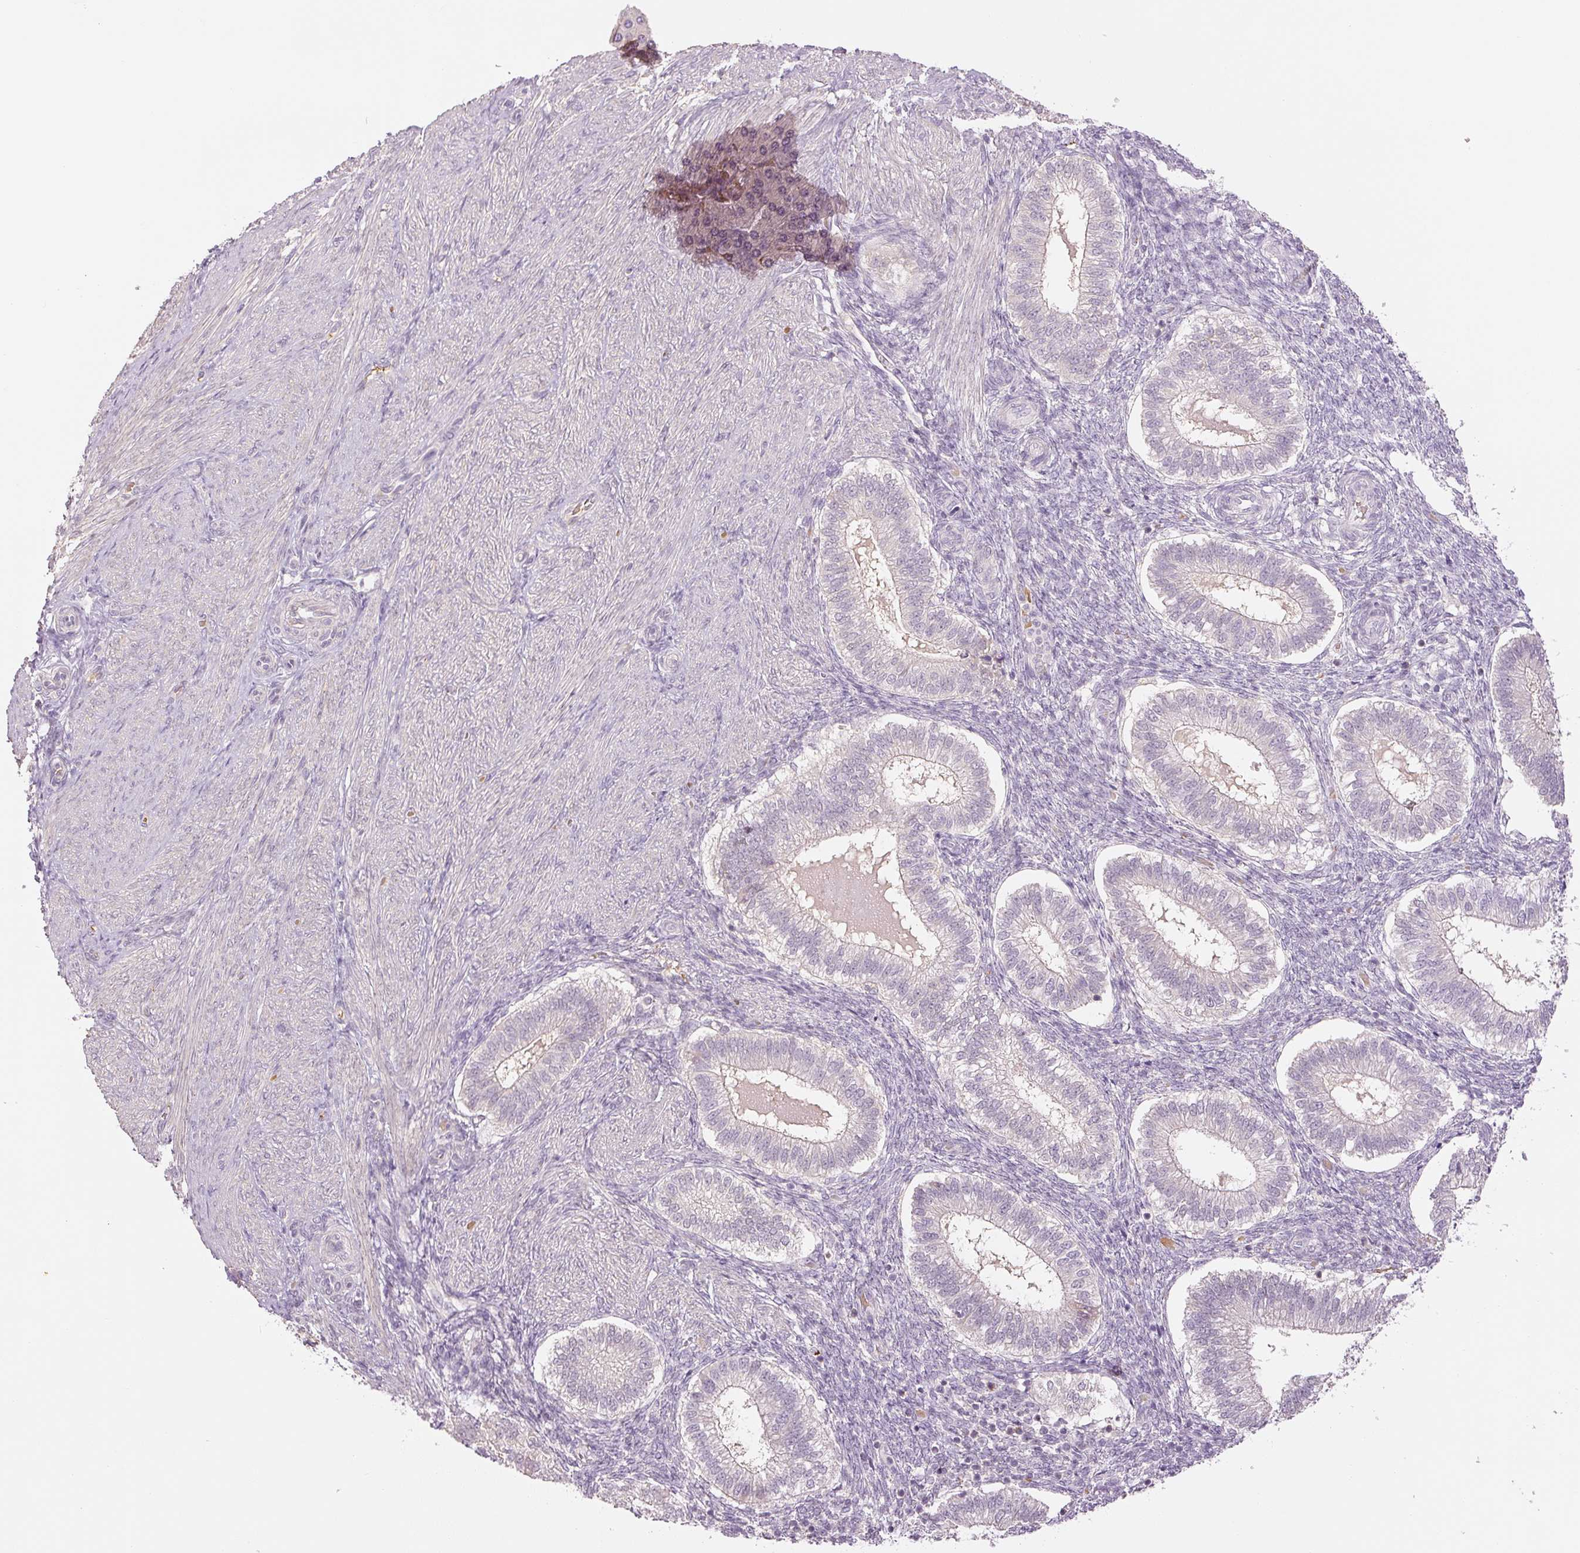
{"staining": {"intensity": "weak", "quantity": "<25%", "location": "cytoplasmic/membranous"}, "tissue": "endometrium", "cell_type": "Cells in endometrial stroma", "image_type": "normal", "snomed": [{"axis": "morphology", "description": "Normal tissue, NOS"}, {"axis": "topography", "description": "Endometrium"}], "caption": "Immunohistochemical staining of benign endometrium displays no significant staining in cells in endometrial stroma. (DAB (3,3'-diaminobenzidine) immunohistochemistry (IHC) visualized using brightfield microscopy, high magnification).", "gene": "GZMA", "patient": {"sex": "female", "age": 25}}